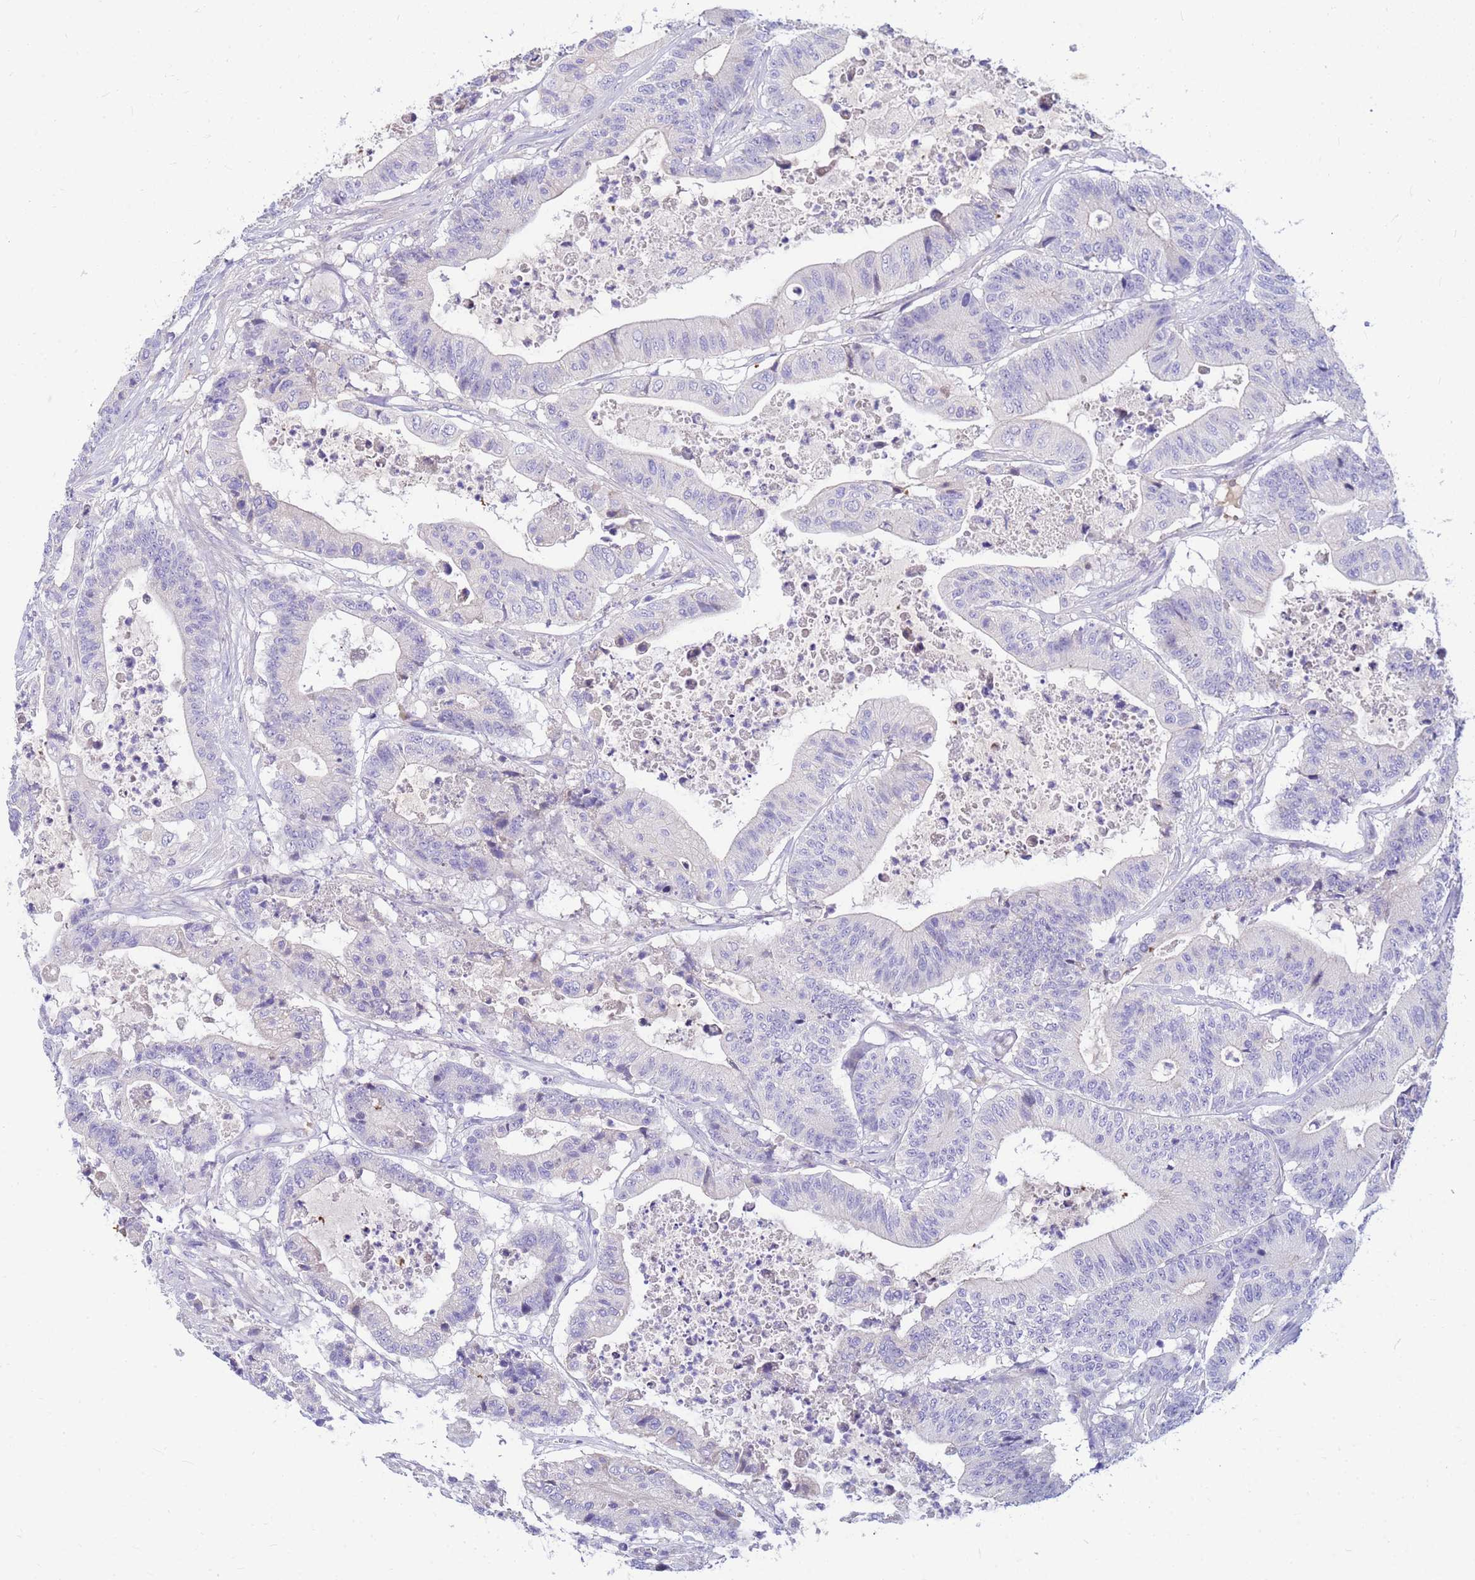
{"staining": {"intensity": "negative", "quantity": "none", "location": "none"}, "tissue": "colorectal cancer", "cell_type": "Tumor cells", "image_type": "cancer", "snomed": [{"axis": "morphology", "description": "Adenocarcinoma, NOS"}, {"axis": "topography", "description": "Colon"}], "caption": "Tumor cells are negative for brown protein staining in colorectal adenocarcinoma.", "gene": "DPRX", "patient": {"sex": "female", "age": 84}}